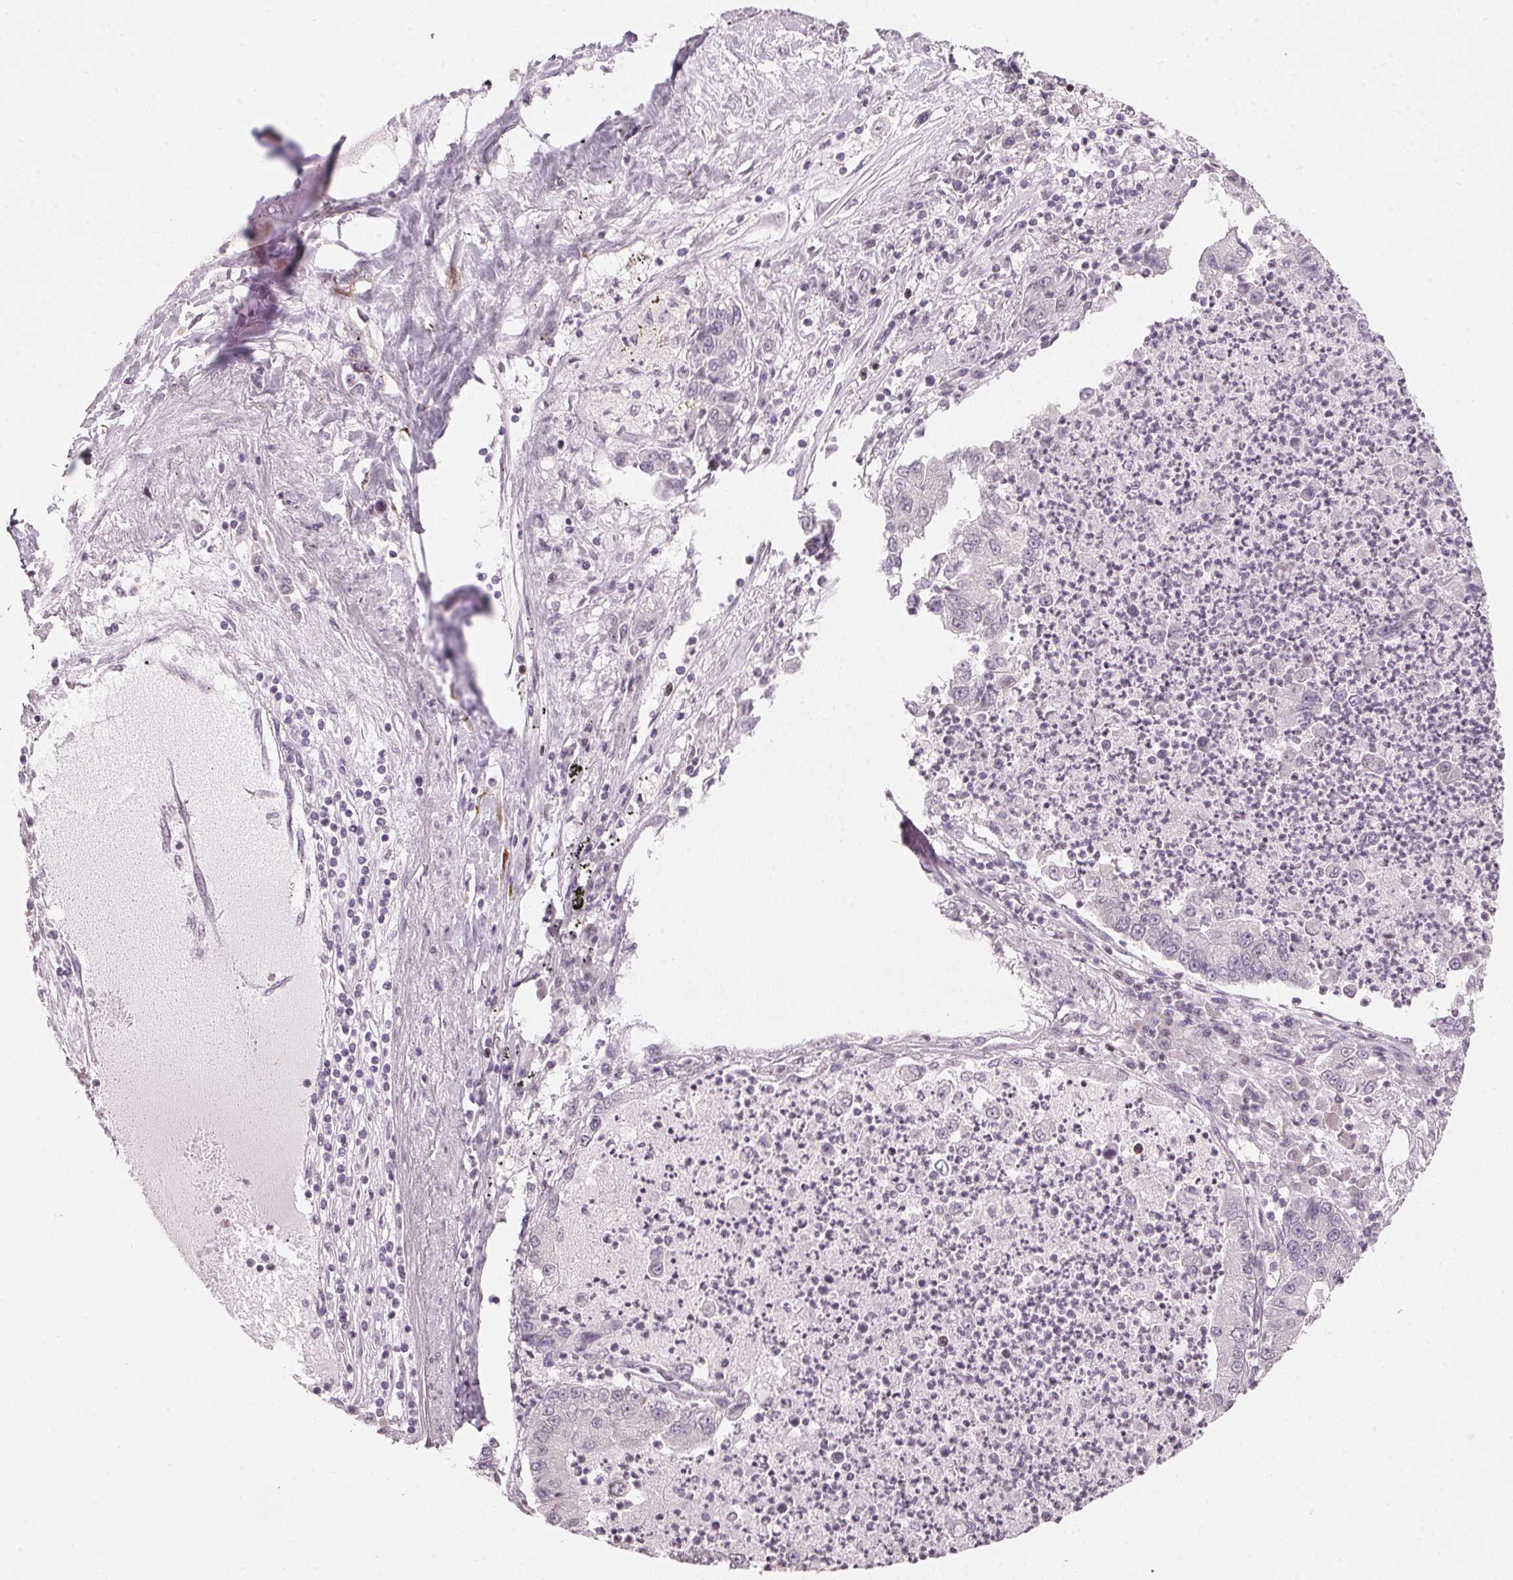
{"staining": {"intensity": "negative", "quantity": "none", "location": "none"}, "tissue": "lung cancer", "cell_type": "Tumor cells", "image_type": "cancer", "snomed": [{"axis": "morphology", "description": "Adenocarcinoma, NOS"}, {"axis": "topography", "description": "Lung"}], "caption": "High magnification brightfield microscopy of lung adenocarcinoma stained with DAB (brown) and counterstained with hematoxylin (blue): tumor cells show no significant staining.", "gene": "SFRP4", "patient": {"sex": "female", "age": 57}}